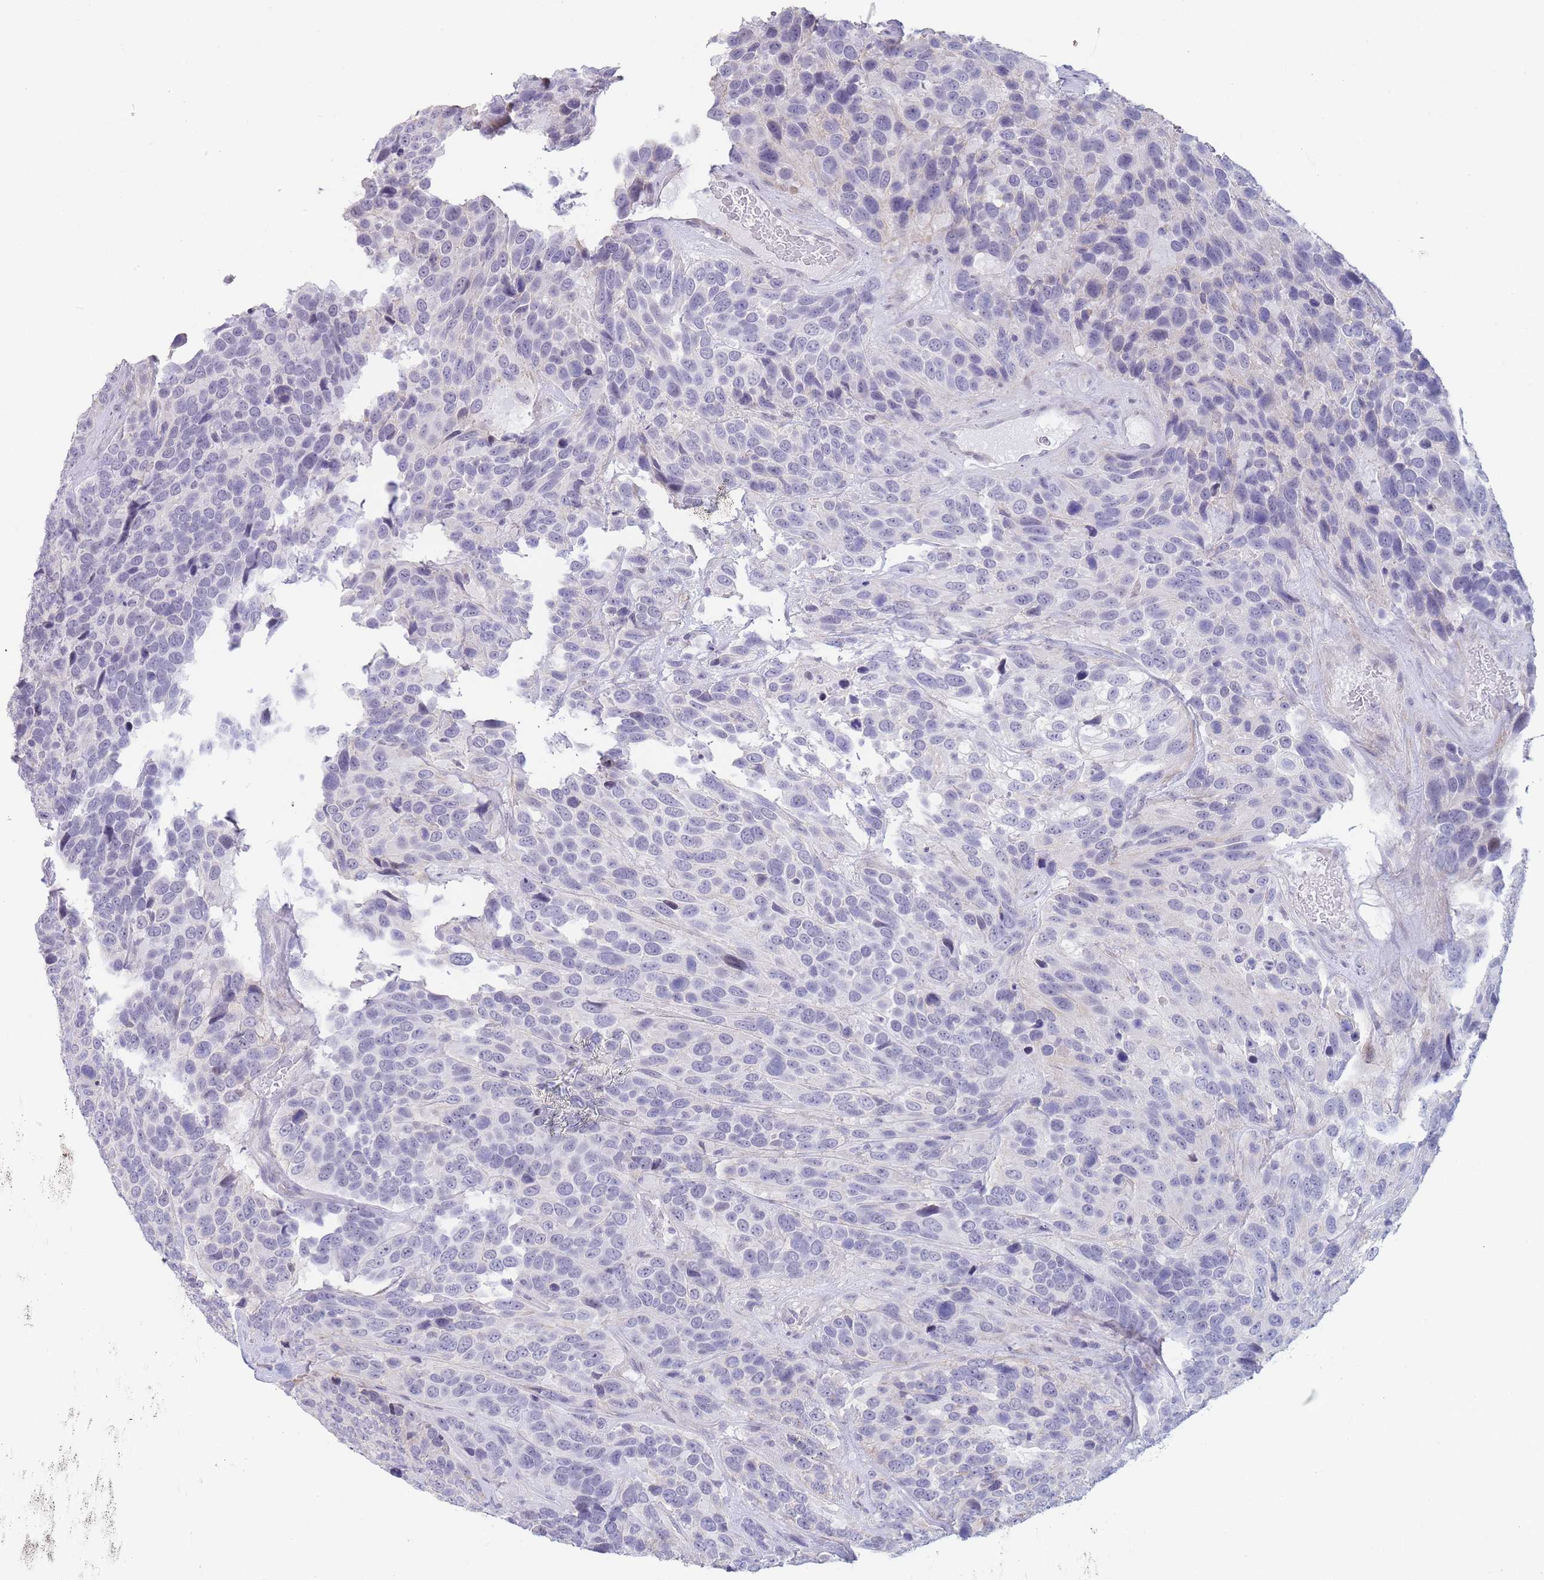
{"staining": {"intensity": "negative", "quantity": "none", "location": "none"}, "tissue": "urothelial cancer", "cell_type": "Tumor cells", "image_type": "cancer", "snomed": [{"axis": "morphology", "description": "Urothelial carcinoma, High grade"}, {"axis": "topography", "description": "Urinary bladder"}], "caption": "Tumor cells are negative for protein expression in human urothelial carcinoma (high-grade).", "gene": "ASAP3", "patient": {"sex": "female", "age": 70}}